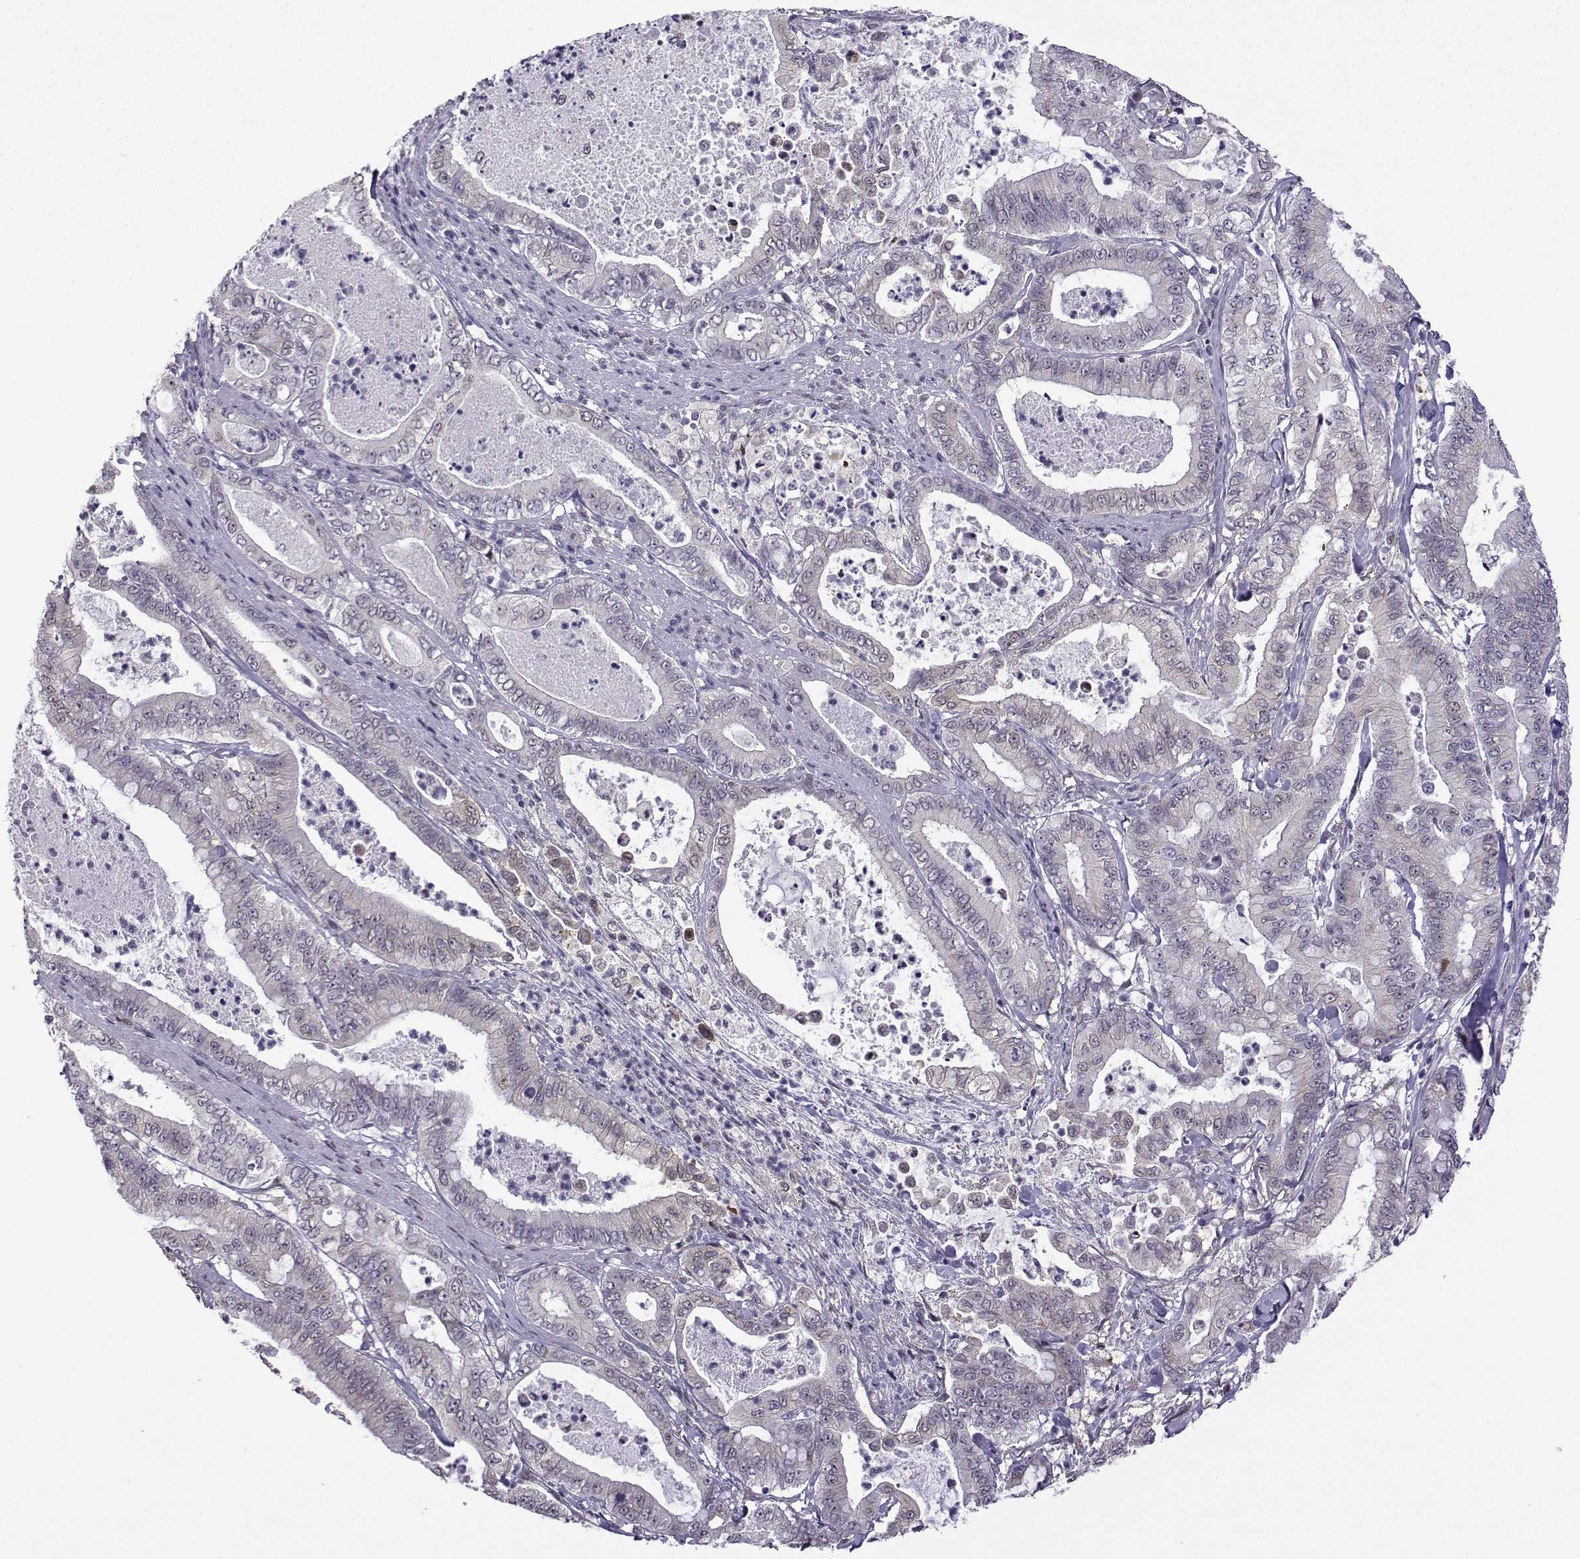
{"staining": {"intensity": "negative", "quantity": "none", "location": "none"}, "tissue": "pancreatic cancer", "cell_type": "Tumor cells", "image_type": "cancer", "snomed": [{"axis": "morphology", "description": "Adenocarcinoma, NOS"}, {"axis": "topography", "description": "Pancreas"}], "caption": "Immunohistochemical staining of human pancreatic cancer (adenocarcinoma) shows no significant positivity in tumor cells.", "gene": "FGF3", "patient": {"sex": "male", "age": 71}}